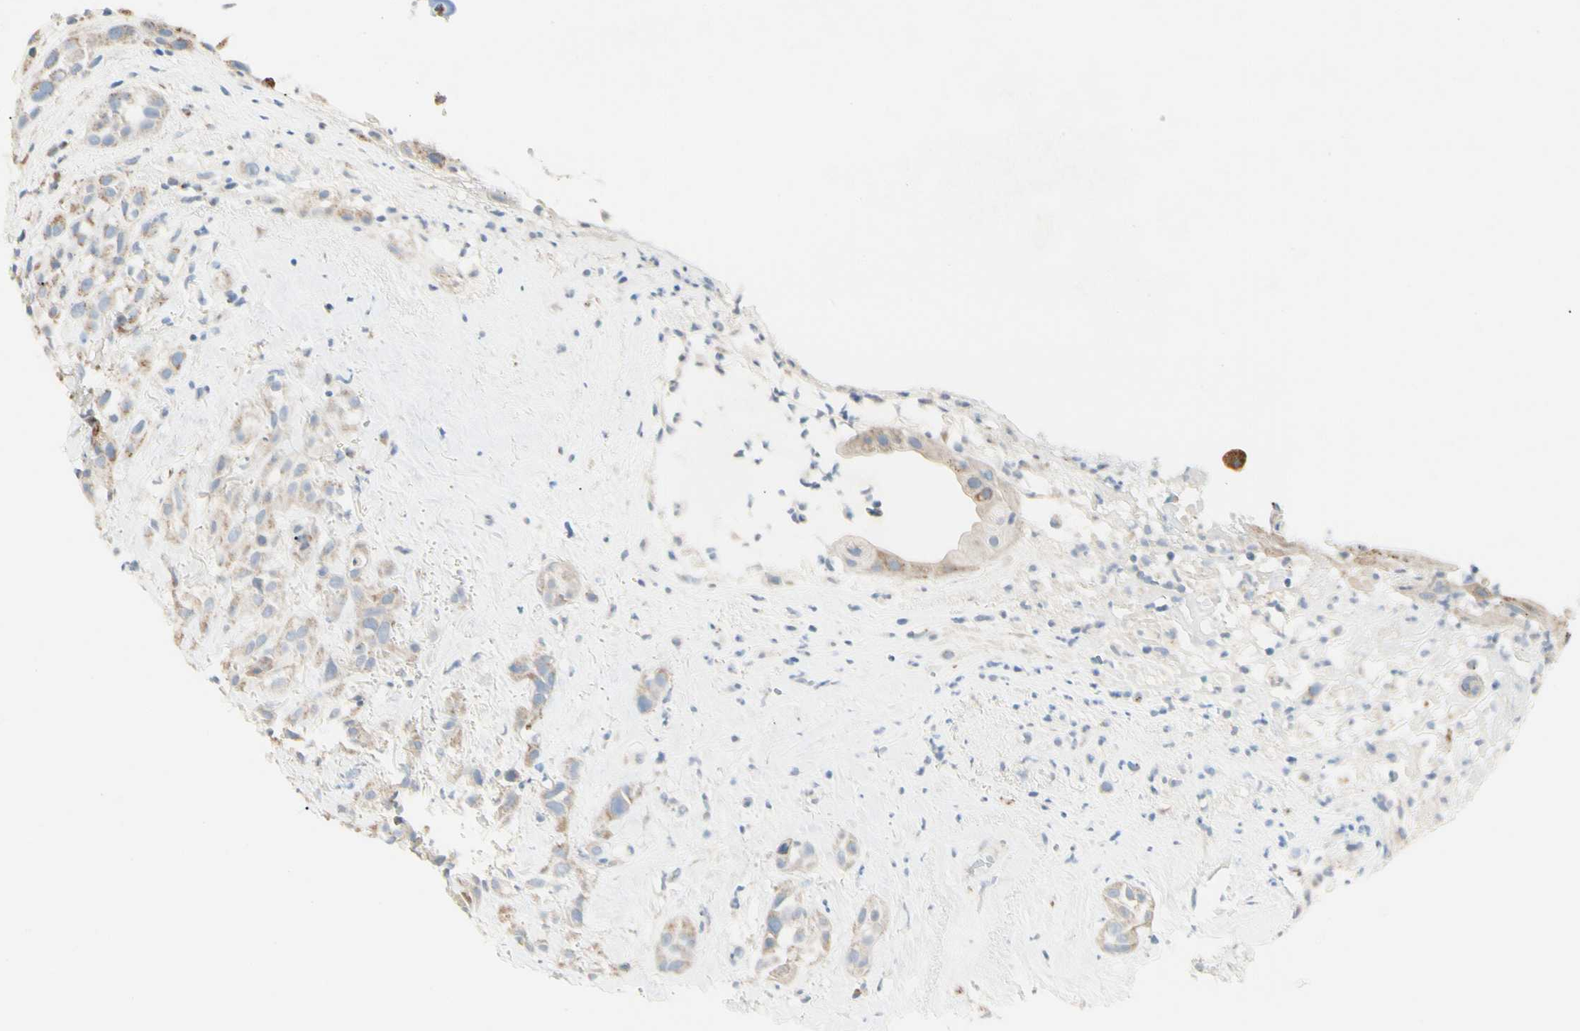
{"staining": {"intensity": "weak", "quantity": ">75%", "location": "cytoplasmic/membranous"}, "tissue": "head and neck cancer", "cell_type": "Tumor cells", "image_type": "cancer", "snomed": [{"axis": "morphology", "description": "Squamous cell carcinoma, NOS"}, {"axis": "topography", "description": "Head-Neck"}], "caption": "This photomicrograph demonstrates head and neck squamous cell carcinoma stained with IHC to label a protein in brown. The cytoplasmic/membranous of tumor cells show weak positivity for the protein. Nuclei are counter-stained blue.", "gene": "ALDH18A1", "patient": {"sex": "male", "age": 62}}